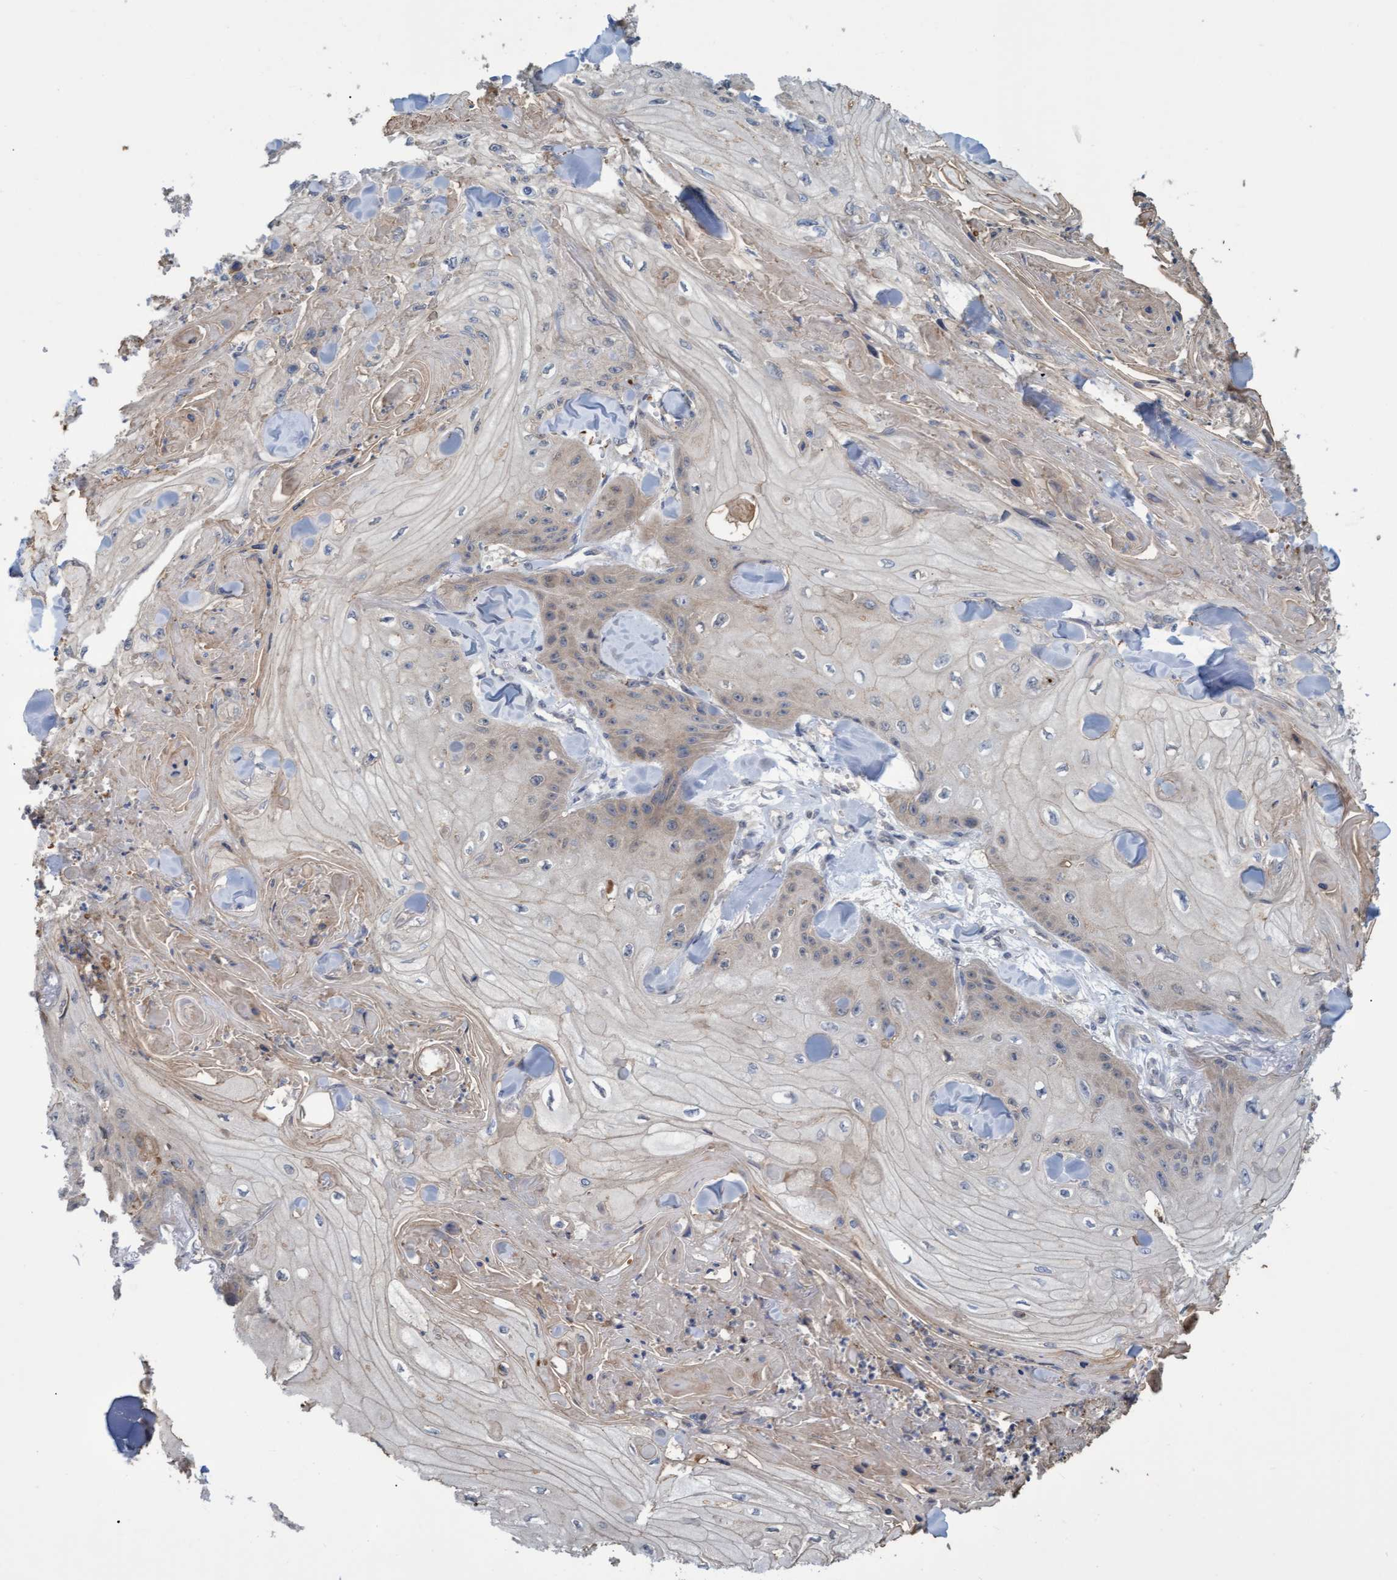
{"staining": {"intensity": "weak", "quantity": "<25%", "location": "cytoplasmic/membranous"}, "tissue": "skin cancer", "cell_type": "Tumor cells", "image_type": "cancer", "snomed": [{"axis": "morphology", "description": "Squamous cell carcinoma, NOS"}, {"axis": "topography", "description": "Skin"}], "caption": "This is an immunohistochemistry (IHC) micrograph of human skin cancer (squamous cell carcinoma). There is no staining in tumor cells.", "gene": "NAA15", "patient": {"sex": "male", "age": 74}}